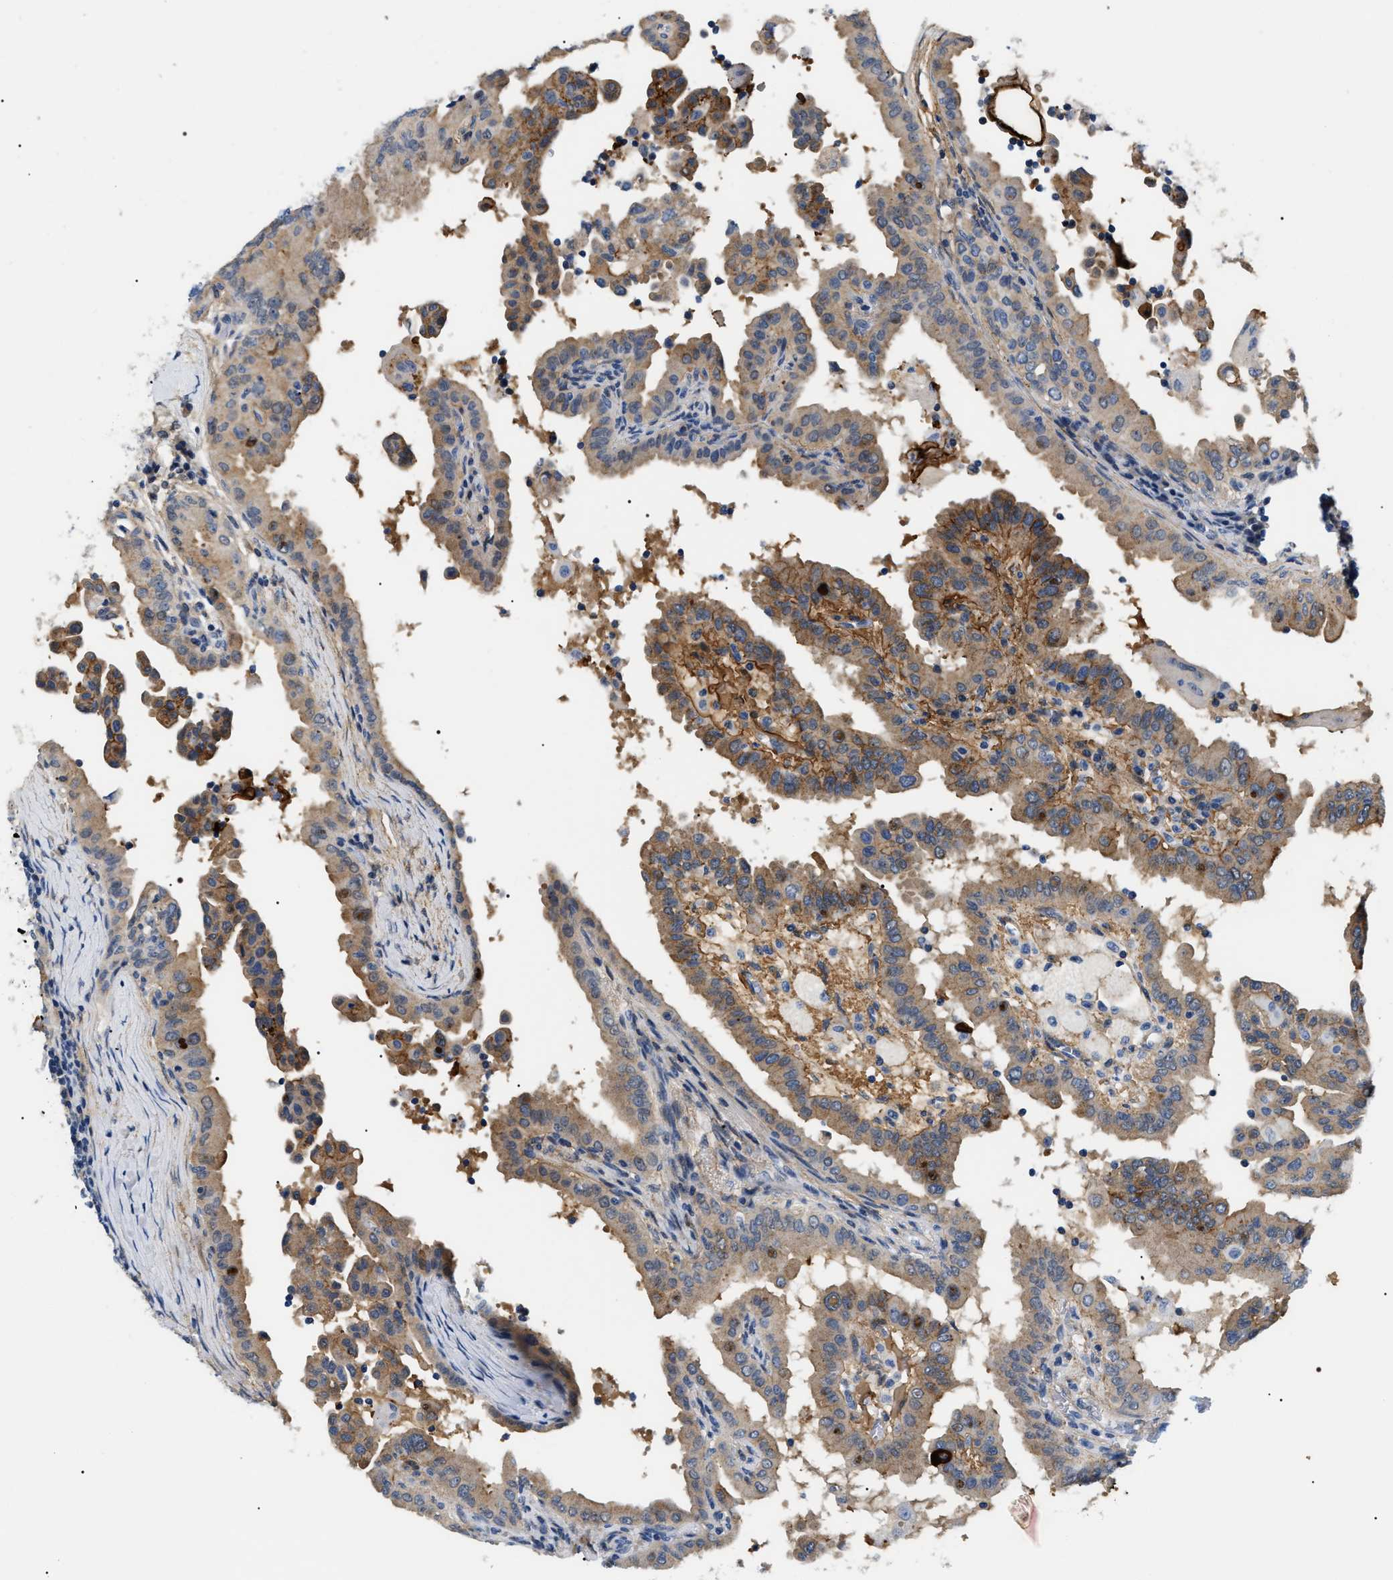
{"staining": {"intensity": "moderate", "quantity": ">75%", "location": "cytoplasmic/membranous"}, "tissue": "thyroid cancer", "cell_type": "Tumor cells", "image_type": "cancer", "snomed": [{"axis": "morphology", "description": "Papillary adenocarcinoma, NOS"}, {"axis": "topography", "description": "Thyroid gland"}], "caption": "Moderate cytoplasmic/membranous expression for a protein is identified in about >75% of tumor cells of thyroid cancer using IHC.", "gene": "BAG2", "patient": {"sex": "male", "age": 33}}